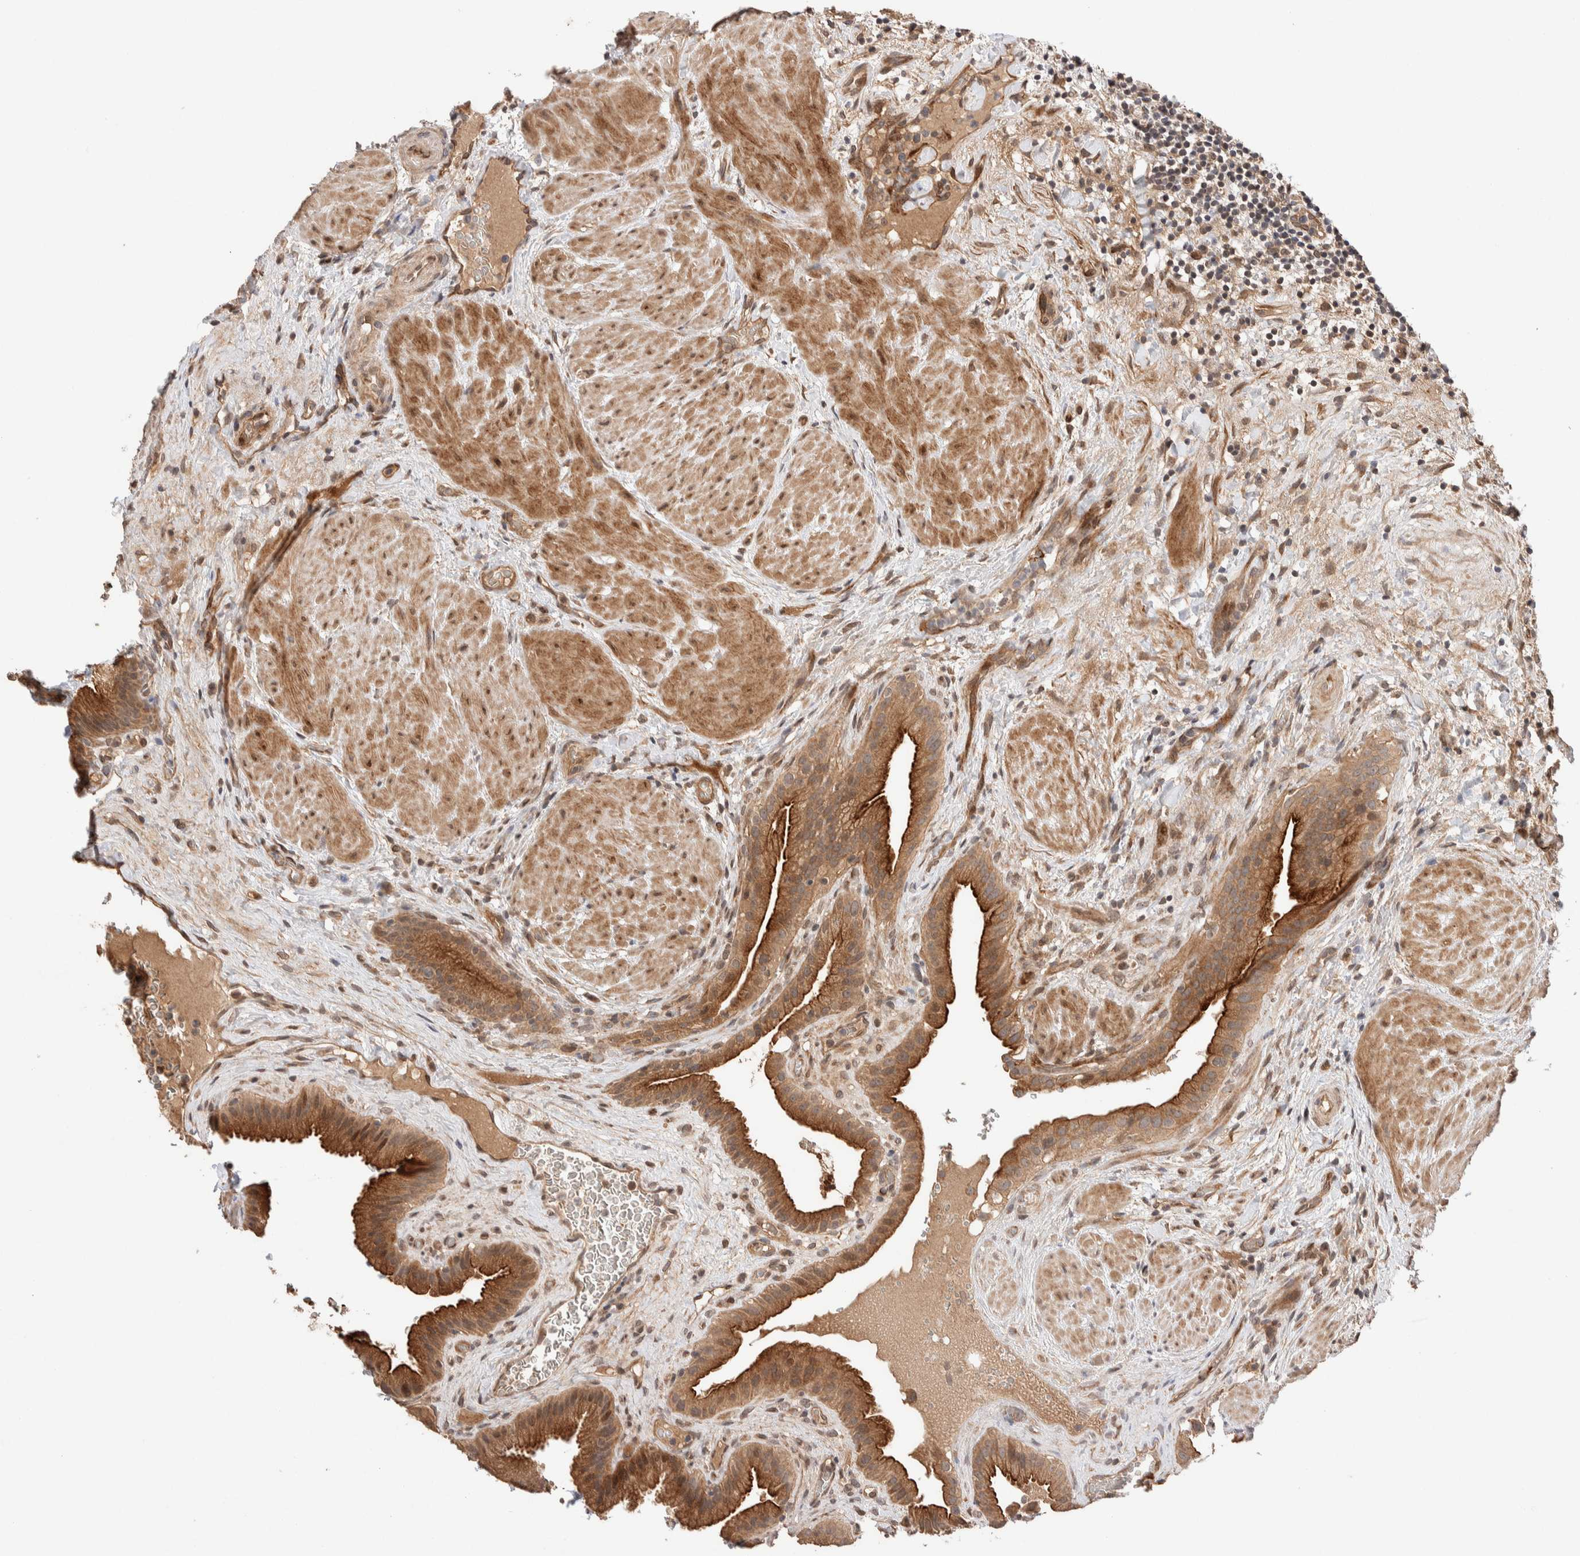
{"staining": {"intensity": "moderate", "quantity": ">75%", "location": "cytoplasmic/membranous"}, "tissue": "gallbladder", "cell_type": "Glandular cells", "image_type": "normal", "snomed": [{"axis": "morphology", "description": "Normal tissue, NOS"}, {"axis": "topography", "description": "Gallbladder"}], "caption": "Gallbladder stained with immunohistochemistry exhibits moderate cytoplasmic/membranous positivity in approximately >75% of glandular cells.", "gene": "PRDM15", "patient": {"sex": "male", "age": 49}}